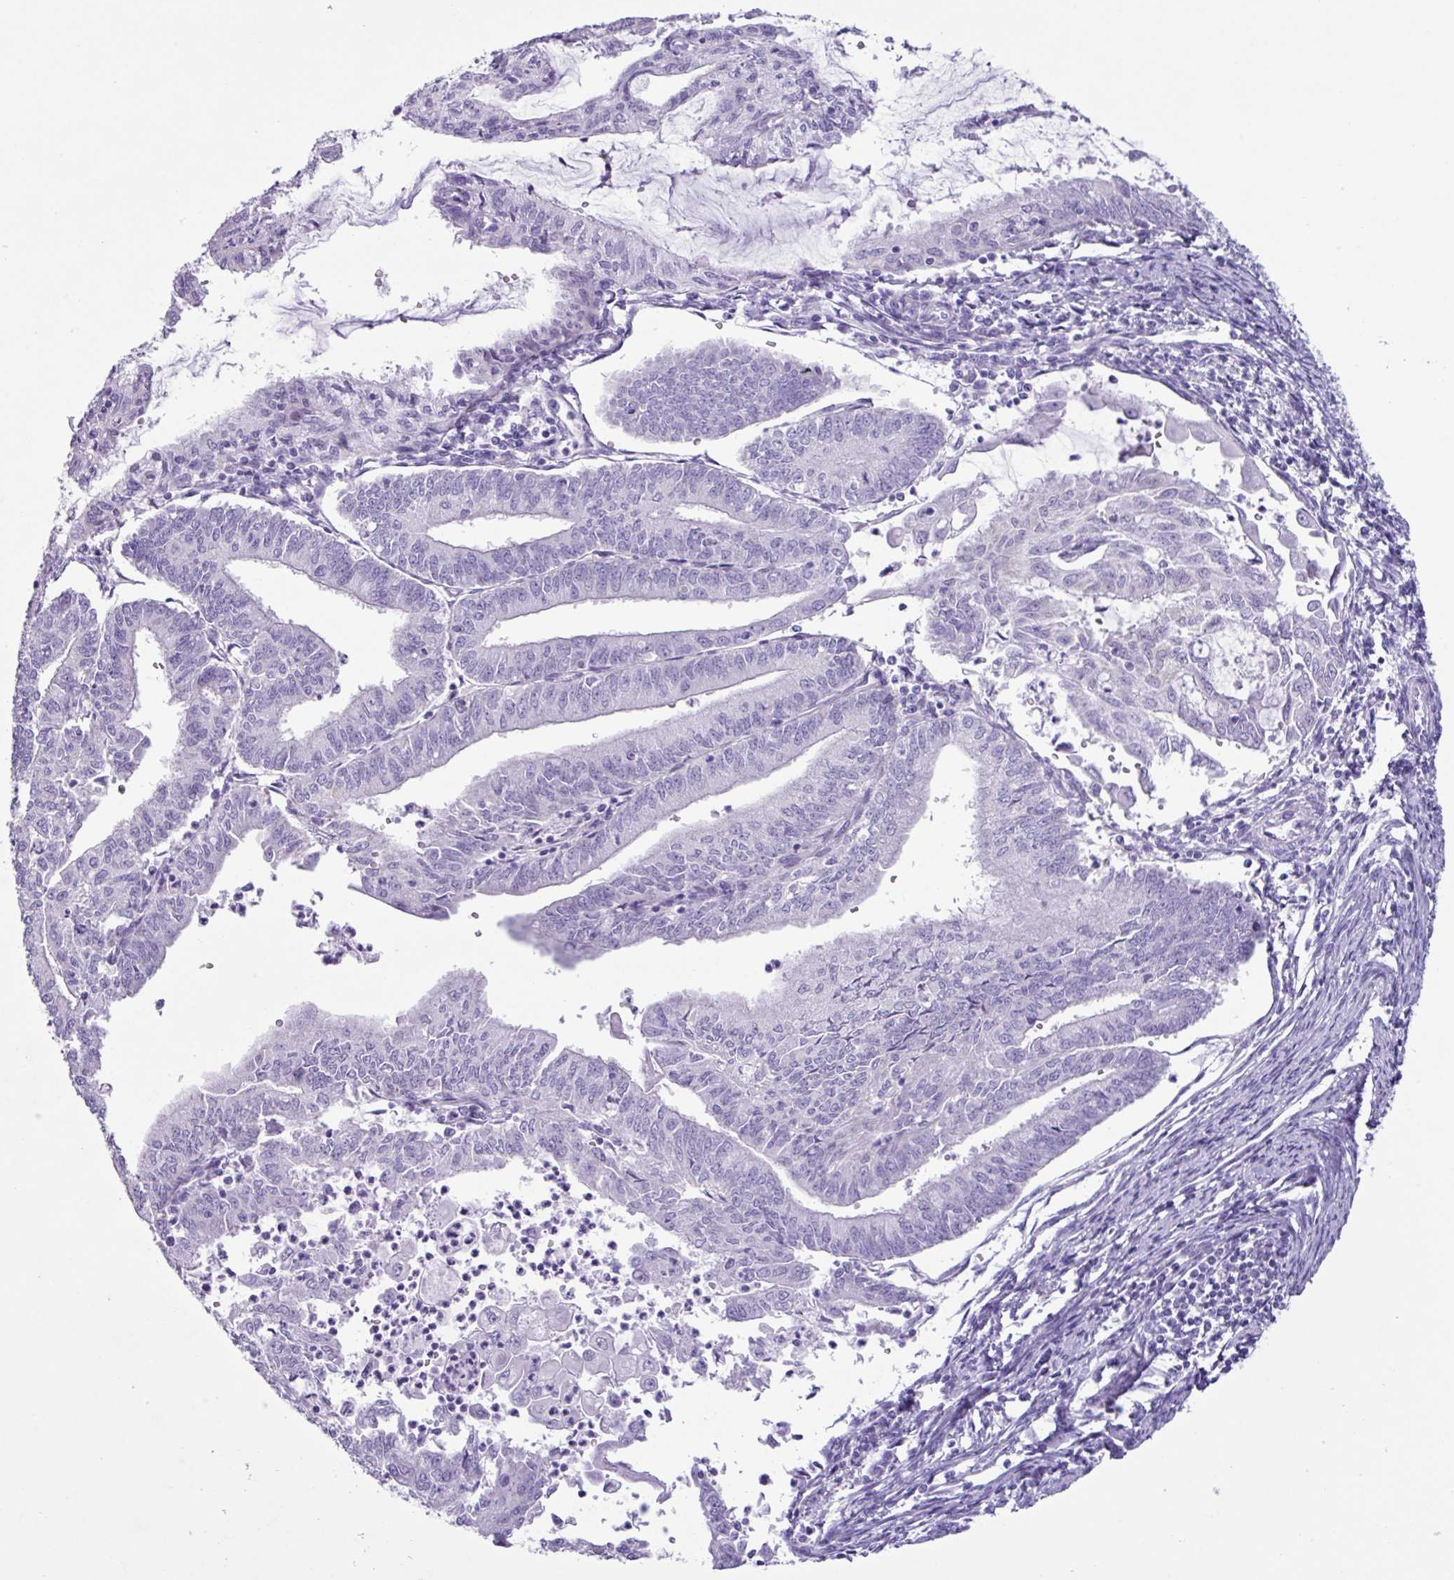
{"staining": {"intensity": "negative", "quantity": "none", "location": "none"}, "tissue": "endometrial cancer", "cell_type": "Tumor cells", "image_type": "cancer", "snomed": [{"axis": "morphology", "description": "Adenocarcinoma, NOS"}, {"axis": "topography", "description": "Endometrium"}], "caption": "Protein analysis of endometrial cancer (adenocarcinoma) exhibits no significant staining in tumor cells.", "gene": "AGO3", "patient": {"sex": "female", "age": 70}}